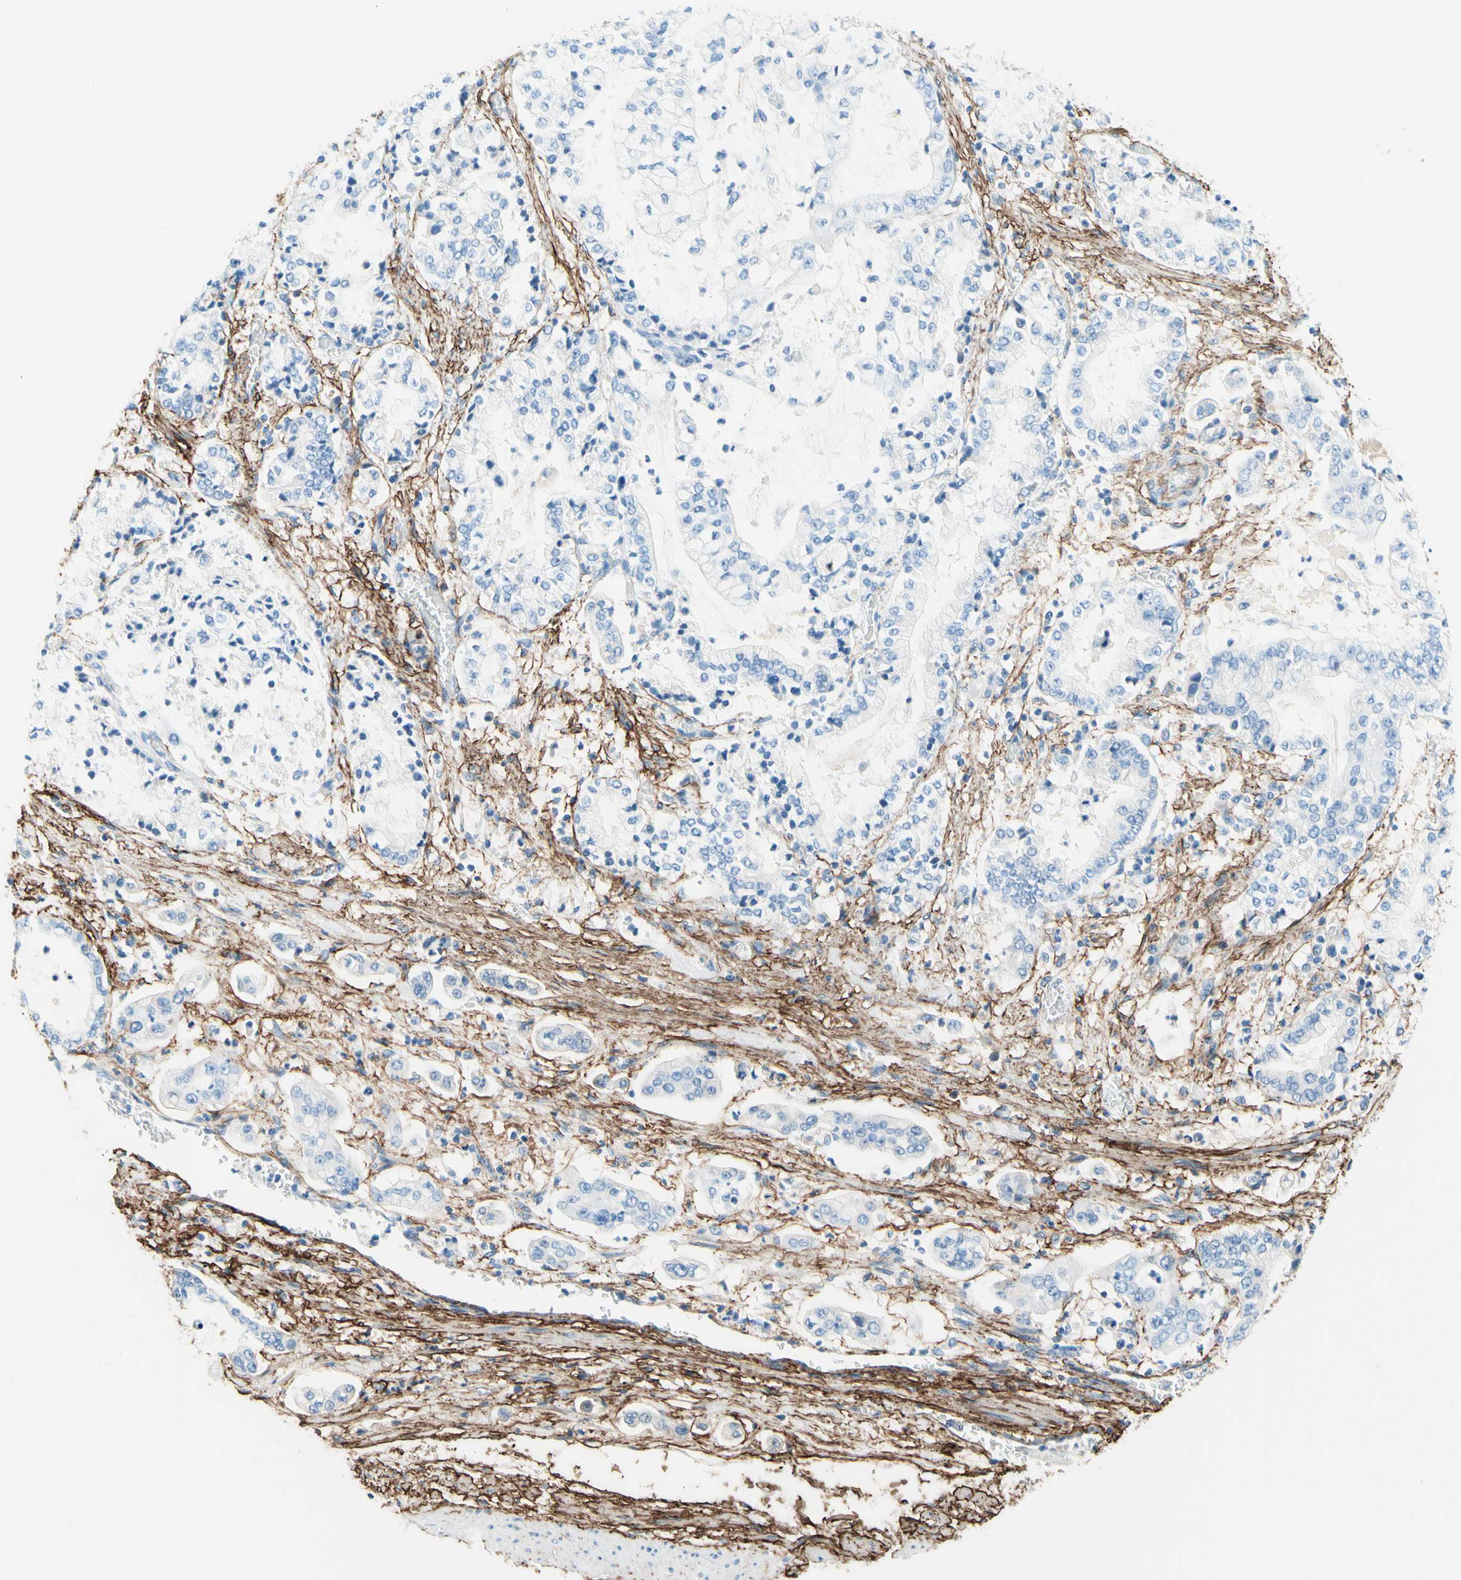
{"staining": {"intensity": "negative", "quantity": "none", "location": "none"}, "tissue": "stomach cancer", "cell_type": "Tumor cells", "image_type": "cancer", "snomed": [{"axis": "morphology", "description": "Adenocarcinoma, NOS"}, {"axis": "topography", "description": "Stomach"}], "caption": "Tumor cells show no significant protein expression in adenocarcinoma (stomach). (Brightfield microscopy of DAB (3,3'-diaminobenzidine) immunohistochemistry (IHC) at high magnification).", "gene": "MFAP5", "patient": {"sex": "male", "age": 76}}